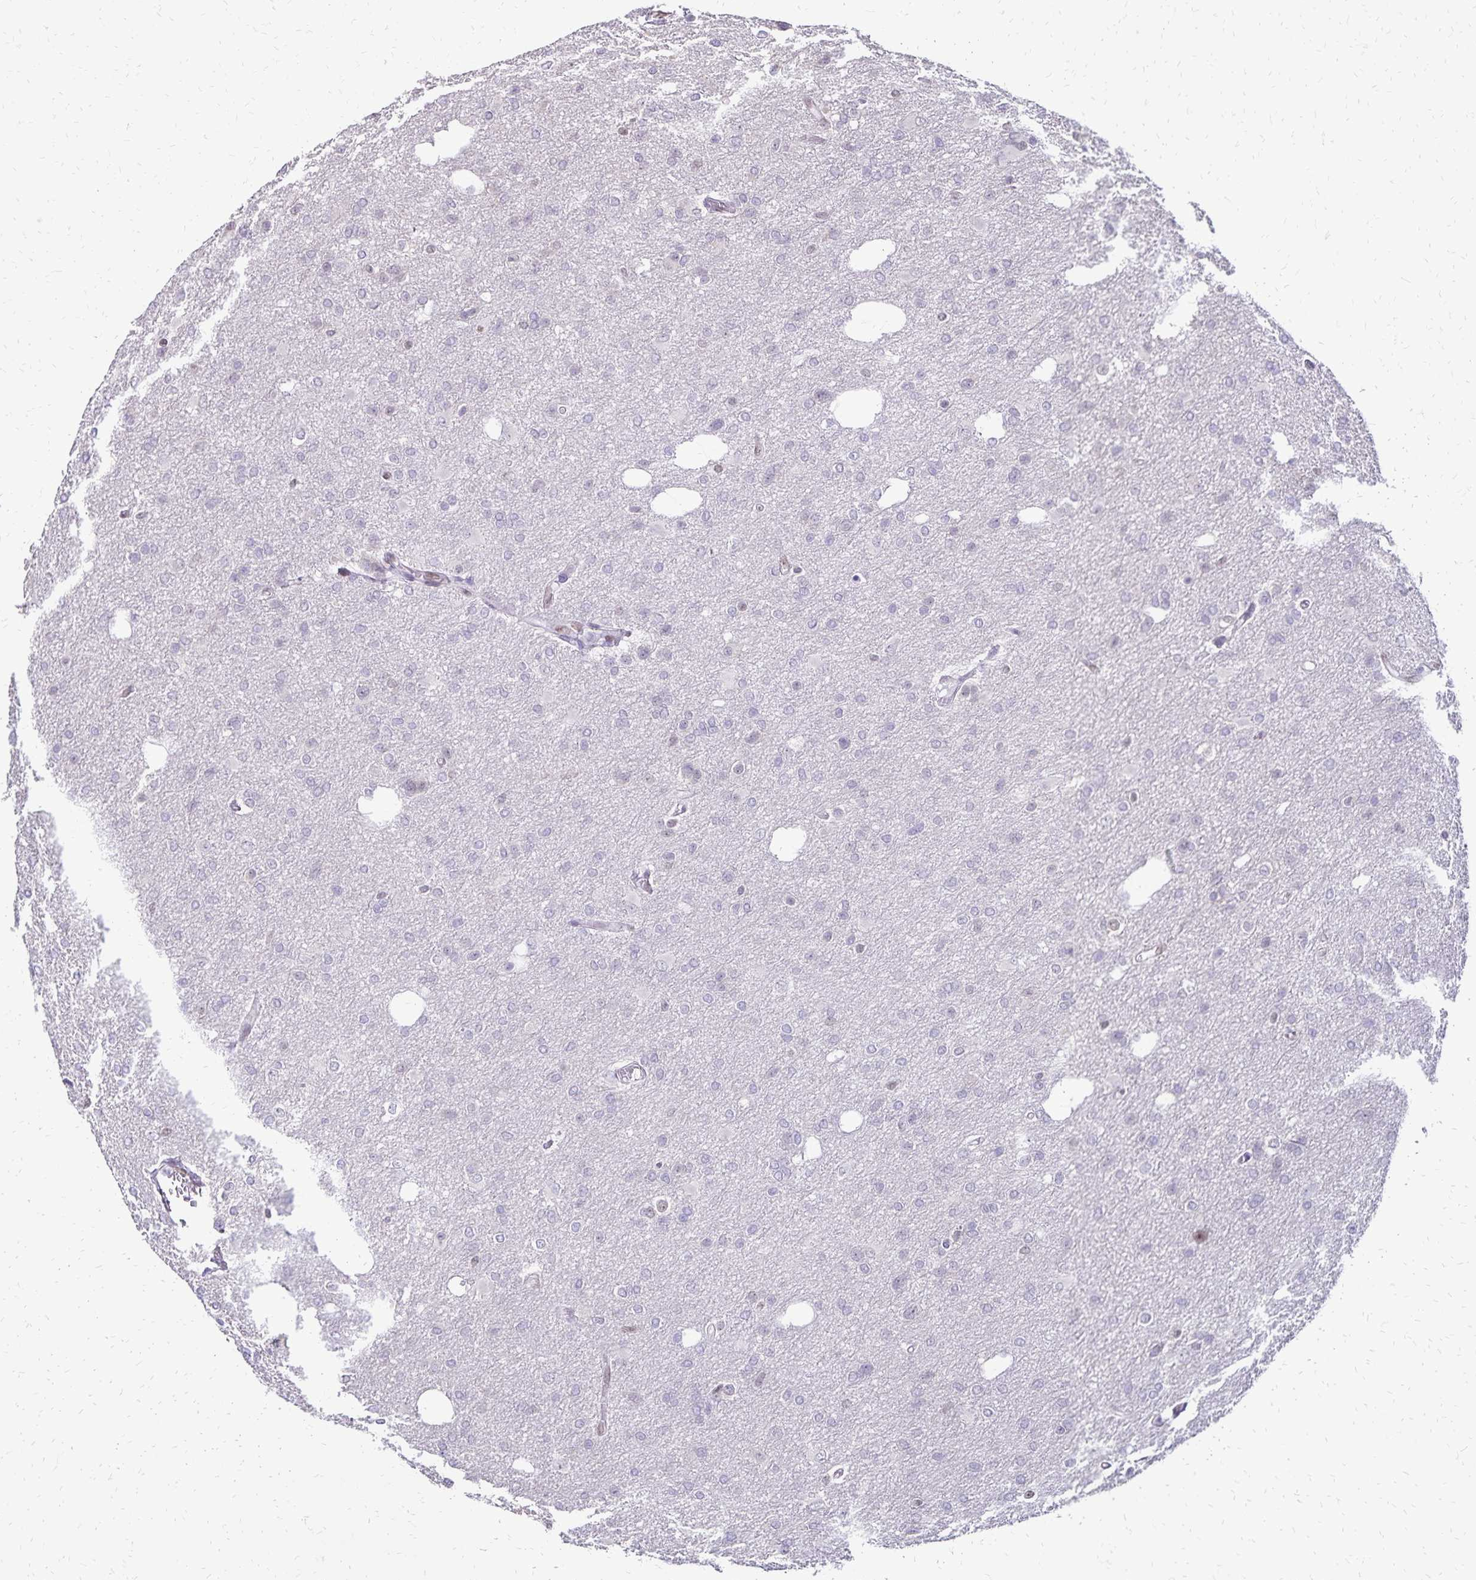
{"staining": {"intensity": "negative", "quantity": "none", "location": "none"}, "tissue": "glioma", "cell_type": "Tumor cells", "image_type": "cancer", "snomed": [{"axis": "morphology", "description": "Glioma, malignant, Low grade"}, {"axis": "topography", "description": "Brain"}], "caption": "Immunohistochemical staining of malignant low-grade glioma reveals no significant expression in tumor cells. (Immunohistochemistry (ihc), brightfield microscopy, high magnification).", "gene": "POLB", "patient": {"sex": "male", "age": 26}}